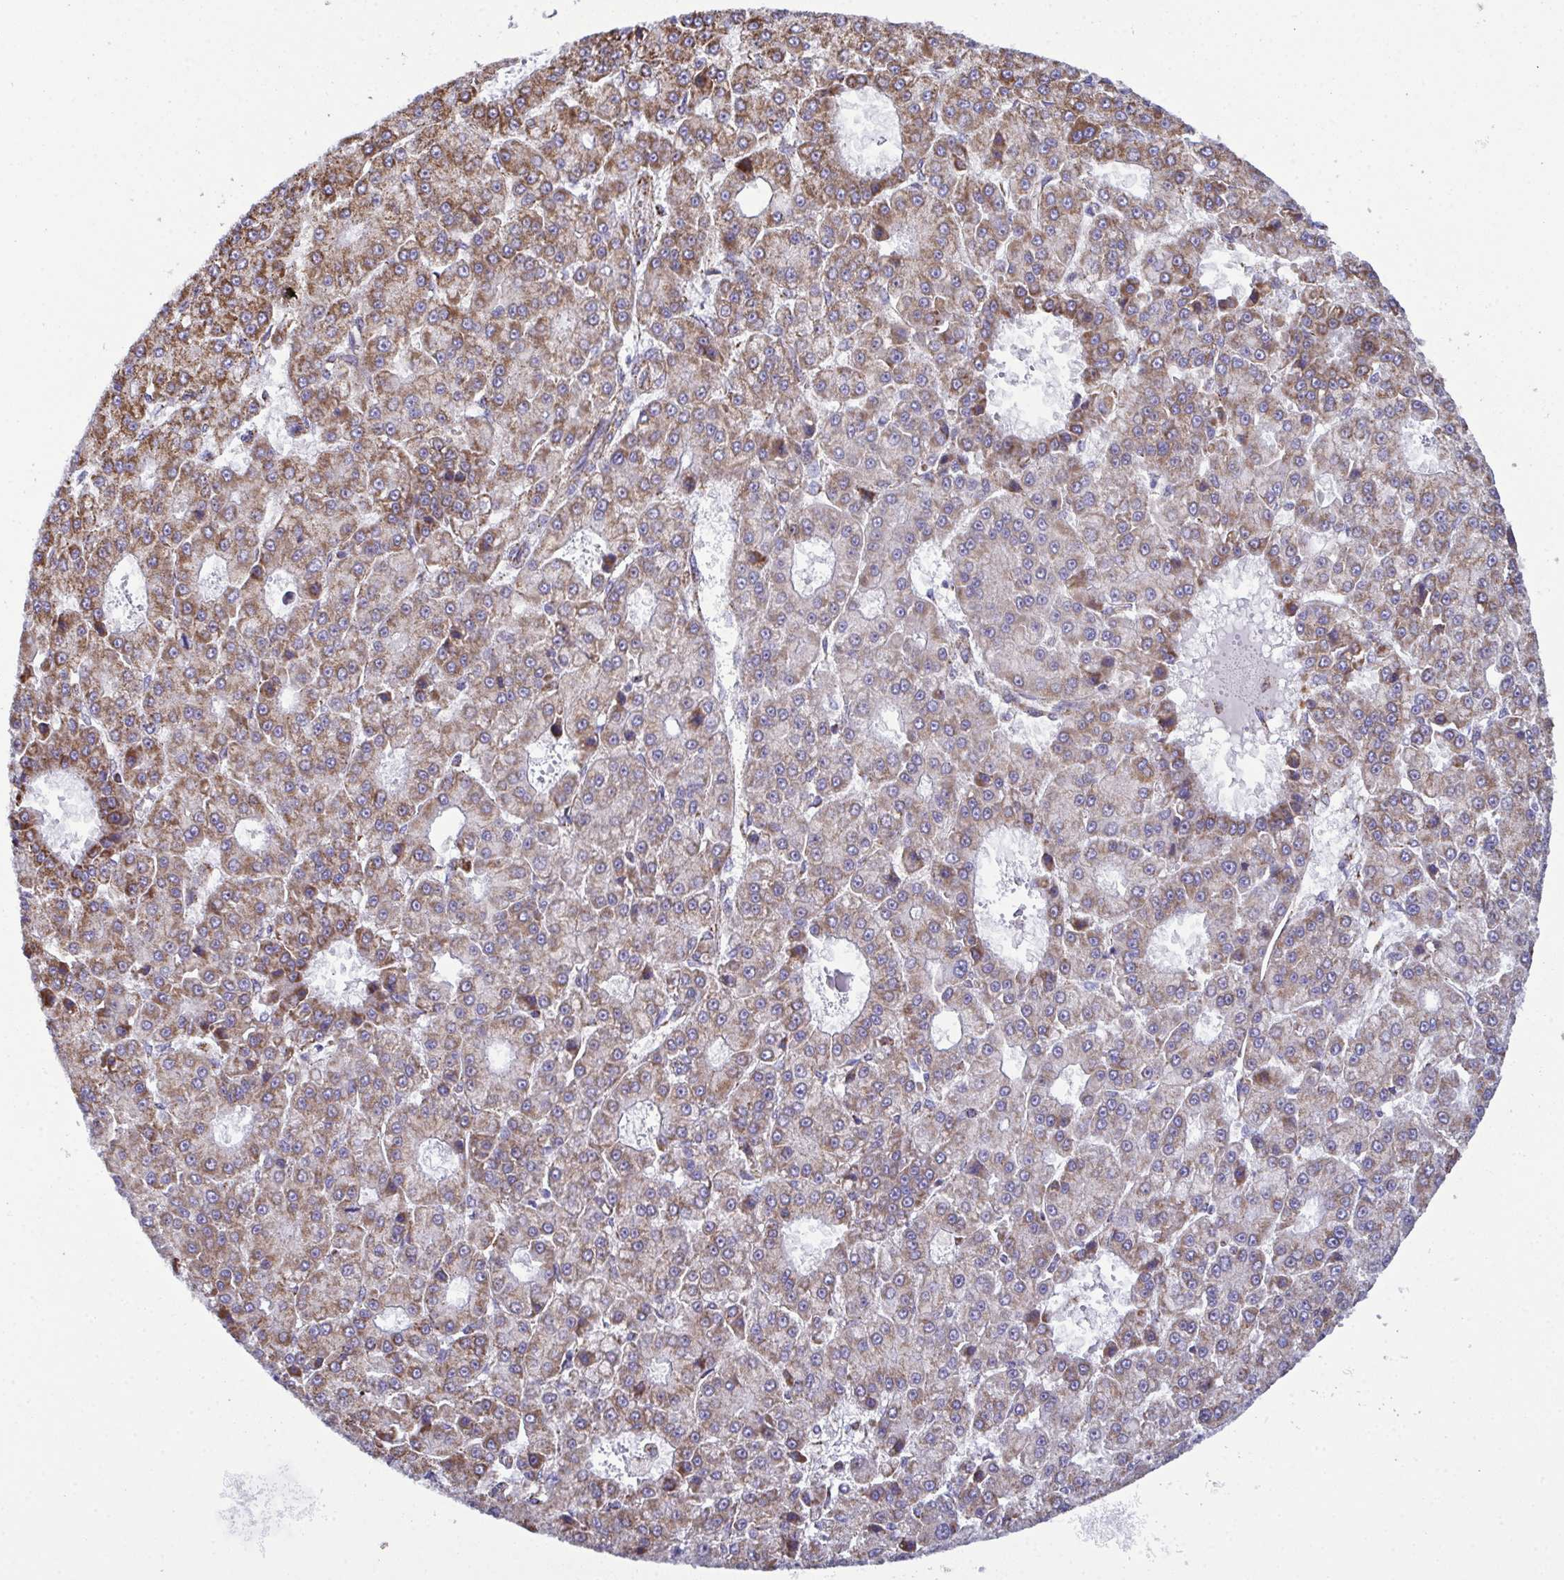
{"staining": {"intensity": "moderate", "quantity": ">75%", "location": "cytoplasmic/membranous"}, "tissue": "liver cancer", "cell_type": "Tumor cells", "image_type": "cancer", "snomed": [{"axis": "morphology", "description": "Carcinoma, Hepatocellular, NOS"}, {"axis": "topography", "description": "Liver"}], "caption": "Tumor cells display medium levels of moderate cytoplasmic/membranous positivity in about >75% of cells in liver hepatocellular carcinoma. The protein is stained brown, and the nuclei are stained in blue (DAB IHC with brightfield microscopy, high magnification).", "gene": "CSDE1", "patient": {"sex": "male", "age": 70}}